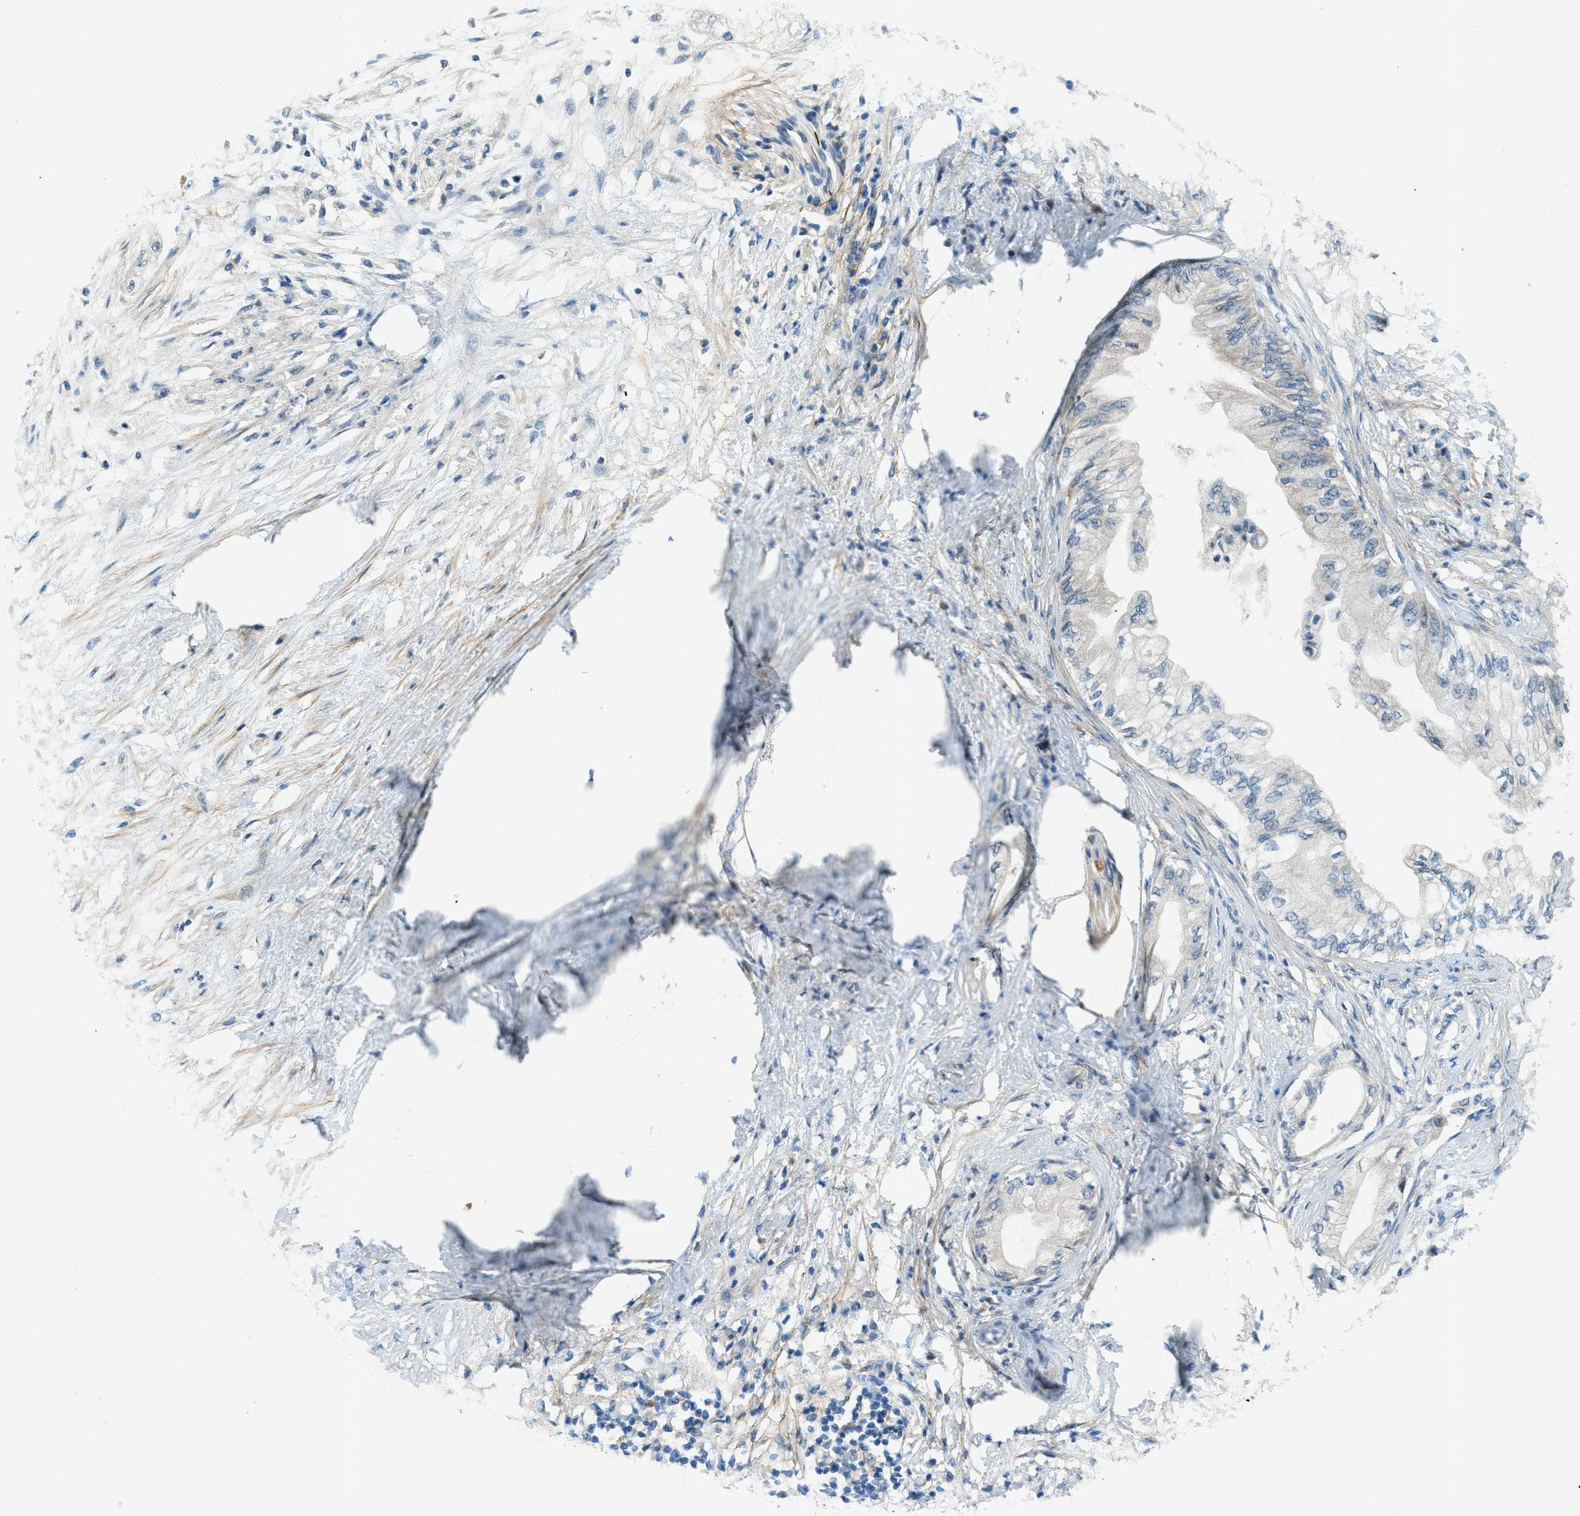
{"staining": {"intensity": "negative", "quantity": "none", "location": "none"}, "tissue": "pancreatic cancer", "cell_type": "Tumor cells", "image_type": "cancer", "snomed": [{"axis": "morphology", "description": "Normal tissue, NOS"}, {"axis": "morphology", "description": "Adenocarcinoma, NOS"}, {"axis": "topography", "description": "Pancreas"}, {"axis": "topography", "description": "Duodenum"}], "caption": "DAB immunohistochemical staining of human pancreatic cancer shows no significant staining in tumor cells.", "gene": "SNX14", "patient": {"sex": "female", "age": 60}}